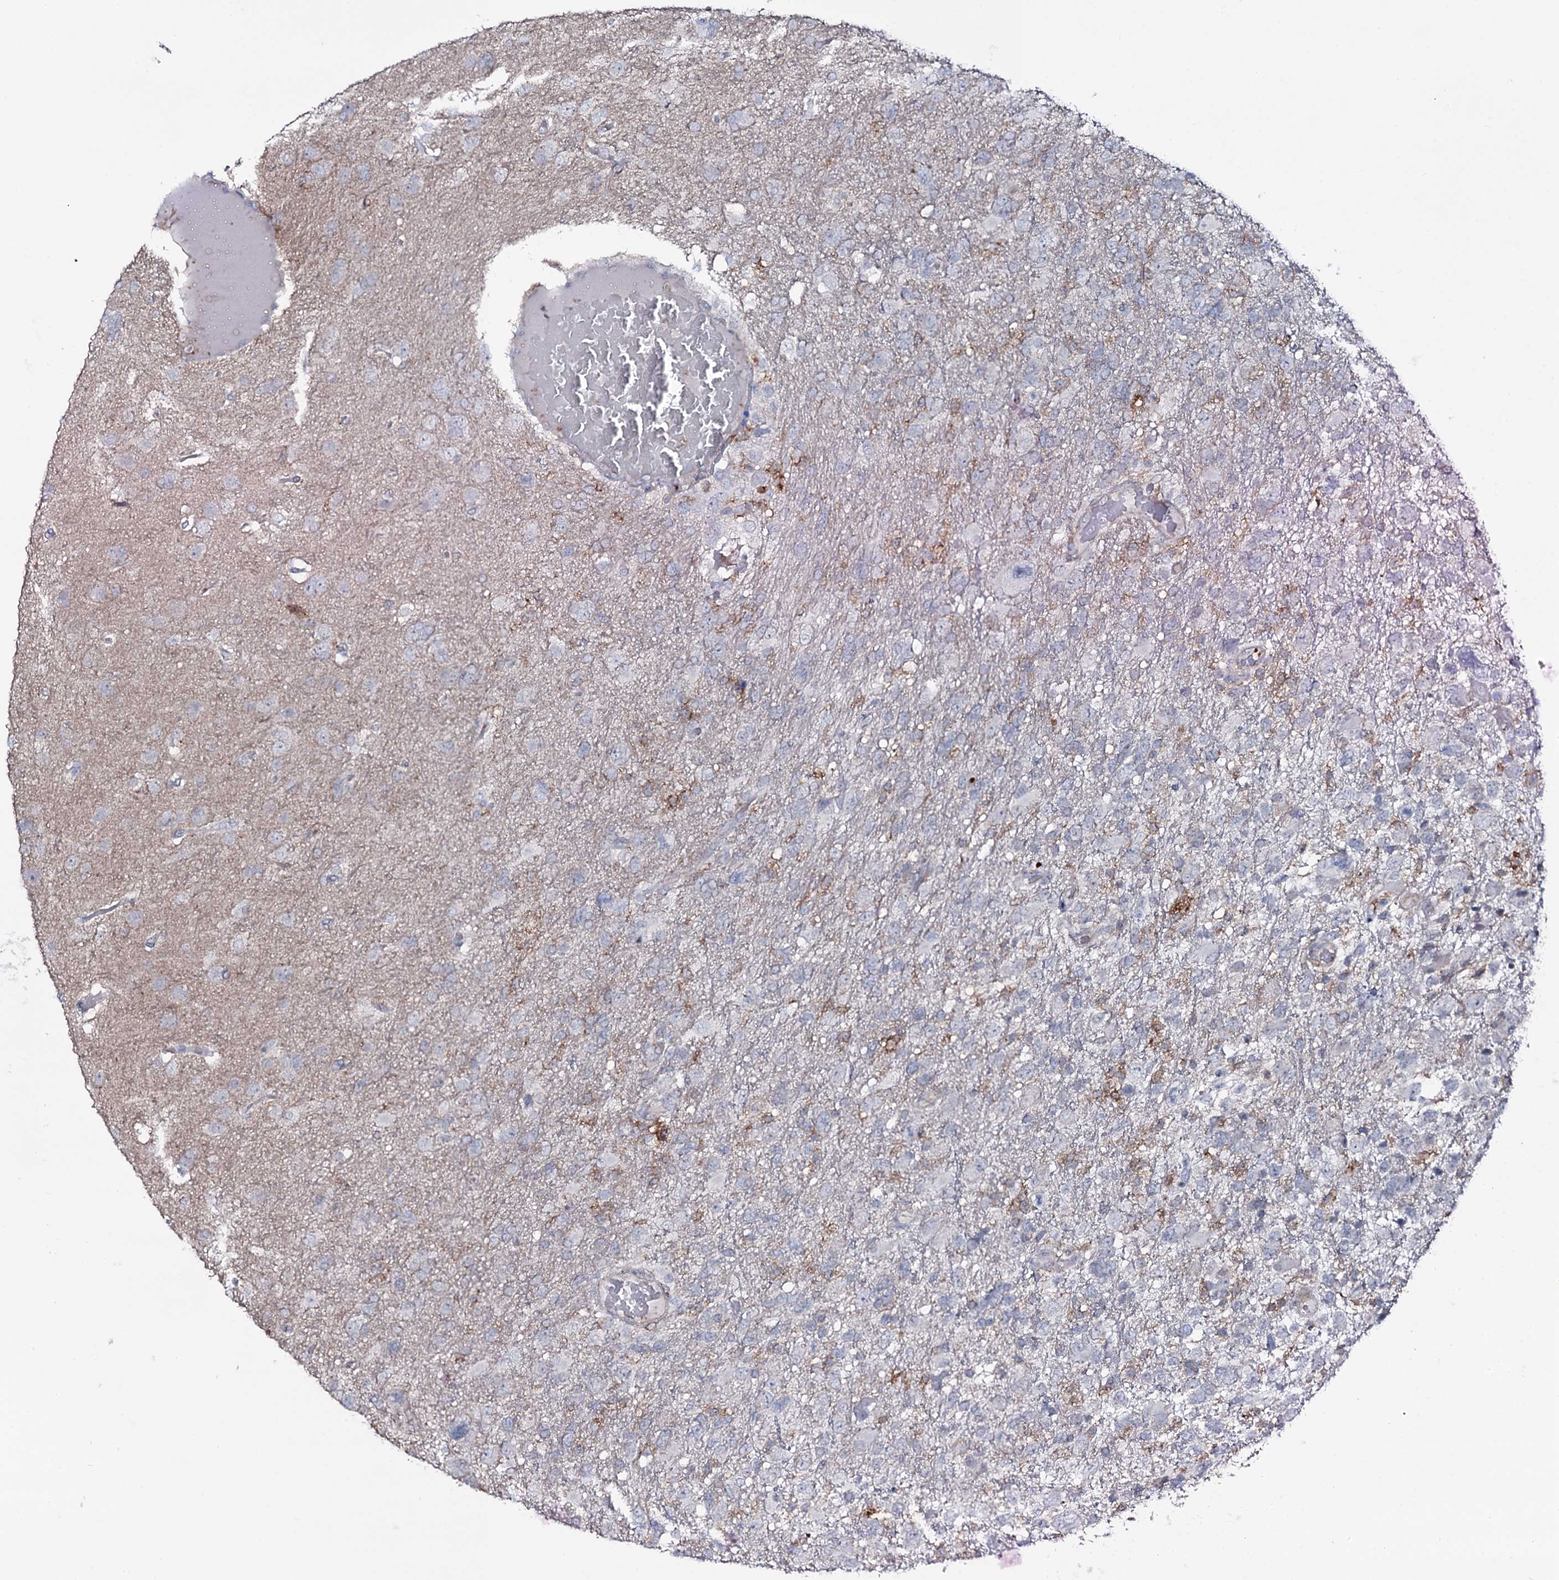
{"staining": {"intensity": "negative", "quantity": "none", "location": "none"}, "tissue": "glioma", "cell_type": "Tumor cells", "image_type": "cancer", "snomed": [{"axis": "morphology", "description": "Glioma, malignant, High grade"}, {"axis": "topography", "description": "Brain"}], "caption": "Immunohistochemical staining of glioma exhibits no significant positivity in tumor cells.", "gene": "SNAP23", "patient": {"sex": "male", "age": 61}}